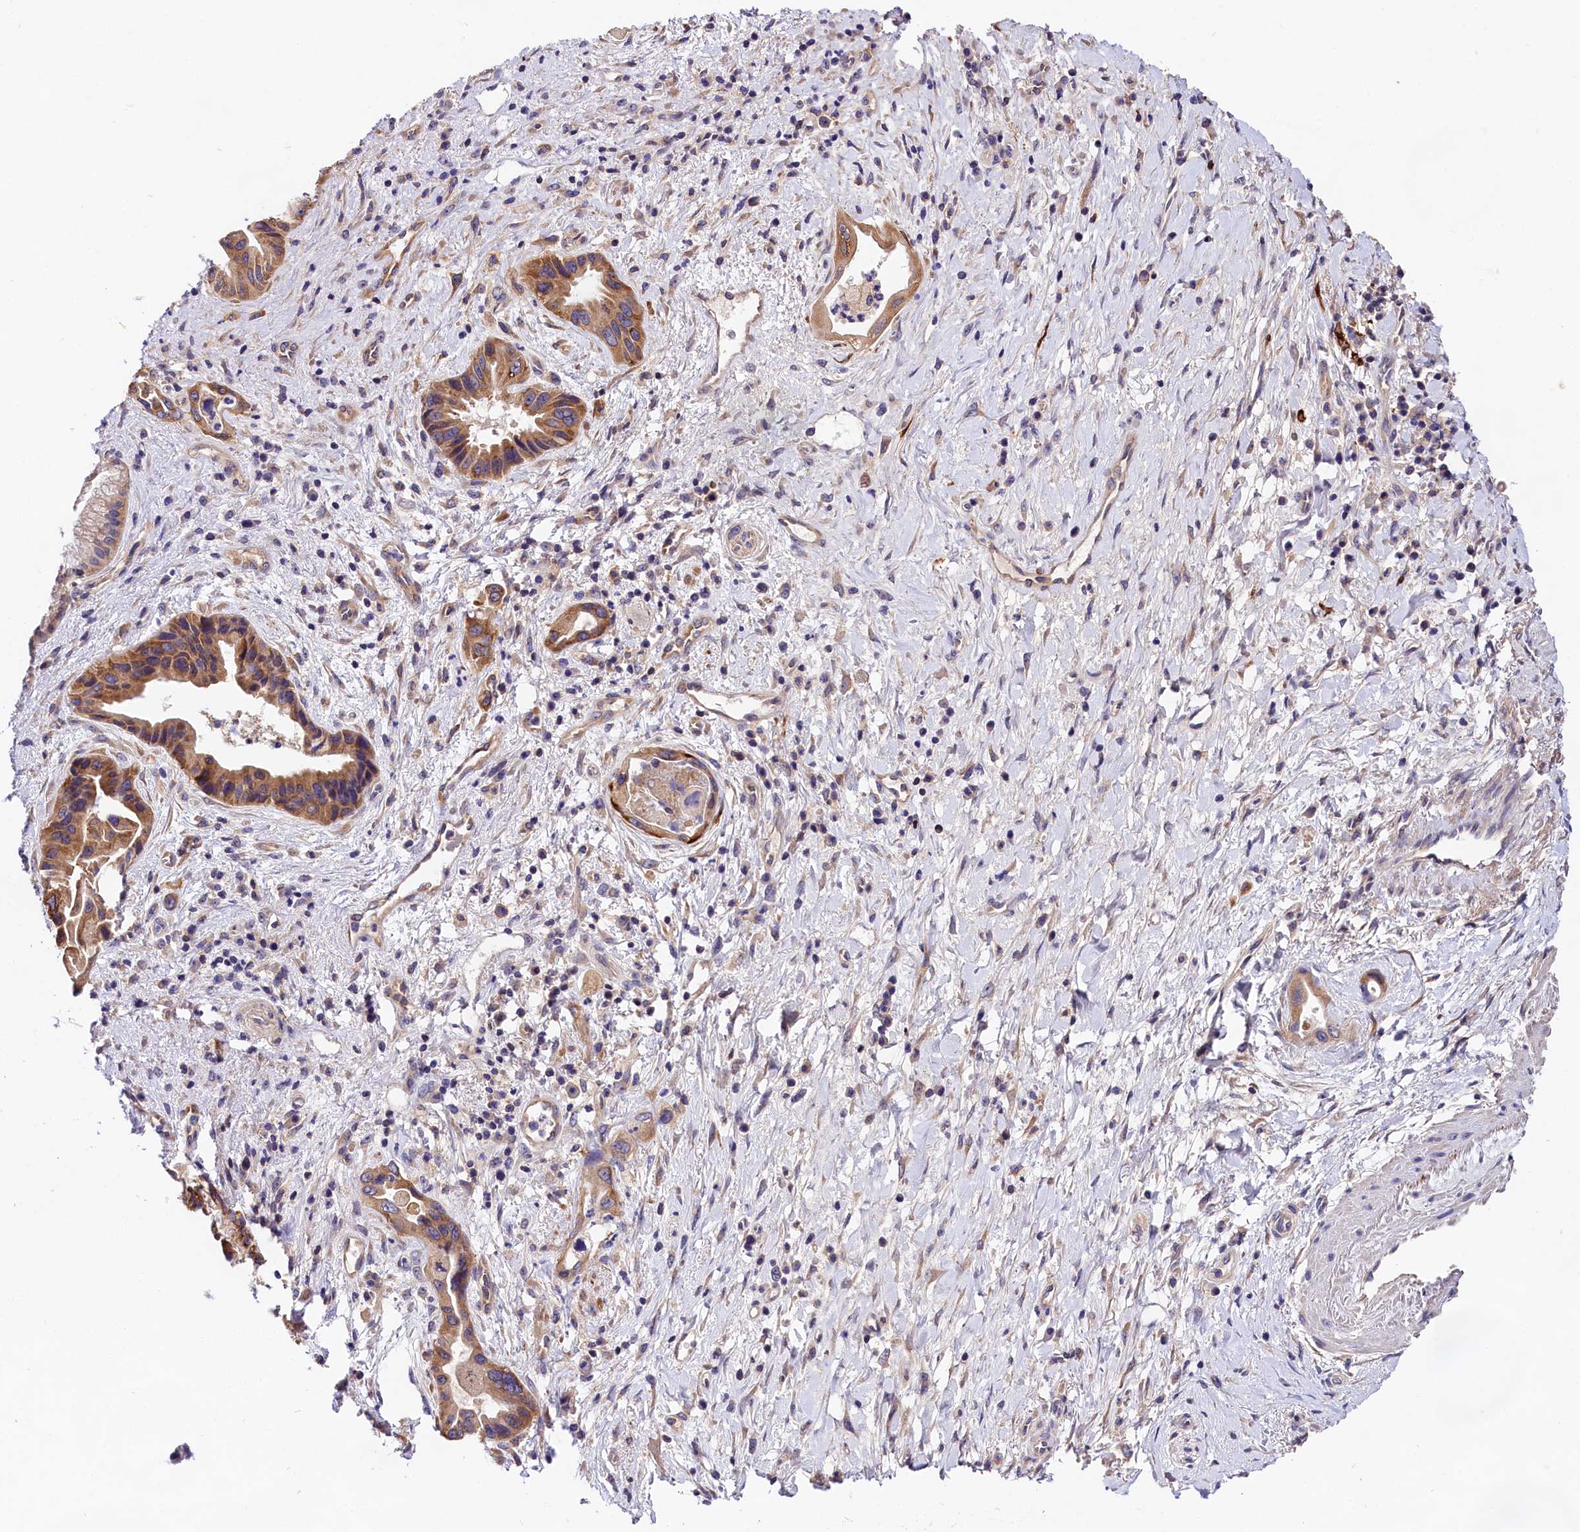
{"staining": {"intensity": "moderate", "quantity": ">75%", "location": "cytoplasmic/membranous"}, "tissue": "pancreatic cancer", "cell_type": "Tumor cells", "image_type": "cancer", "snomed": [{"axis": "morphology", "description": "Adenocarcinoma, NOS"}, {"axis": "topography", "description": "Pancreas"}], "caption": "Immunohistochemistry (IHC) staining of adenocarcinoma (pancreatic), which displays medium levels of moderate cytoplasmic/membranous positivity in about >75% of tumor cells indicating moderate cytoplasmic/membranous protein positivity. The staining was performed using DAB (brown) for protein detection and nuclei were counterstained in hematoxylin (blue).", "gene": "OAS3", "patient": {"sex": "female", "age": 77}}